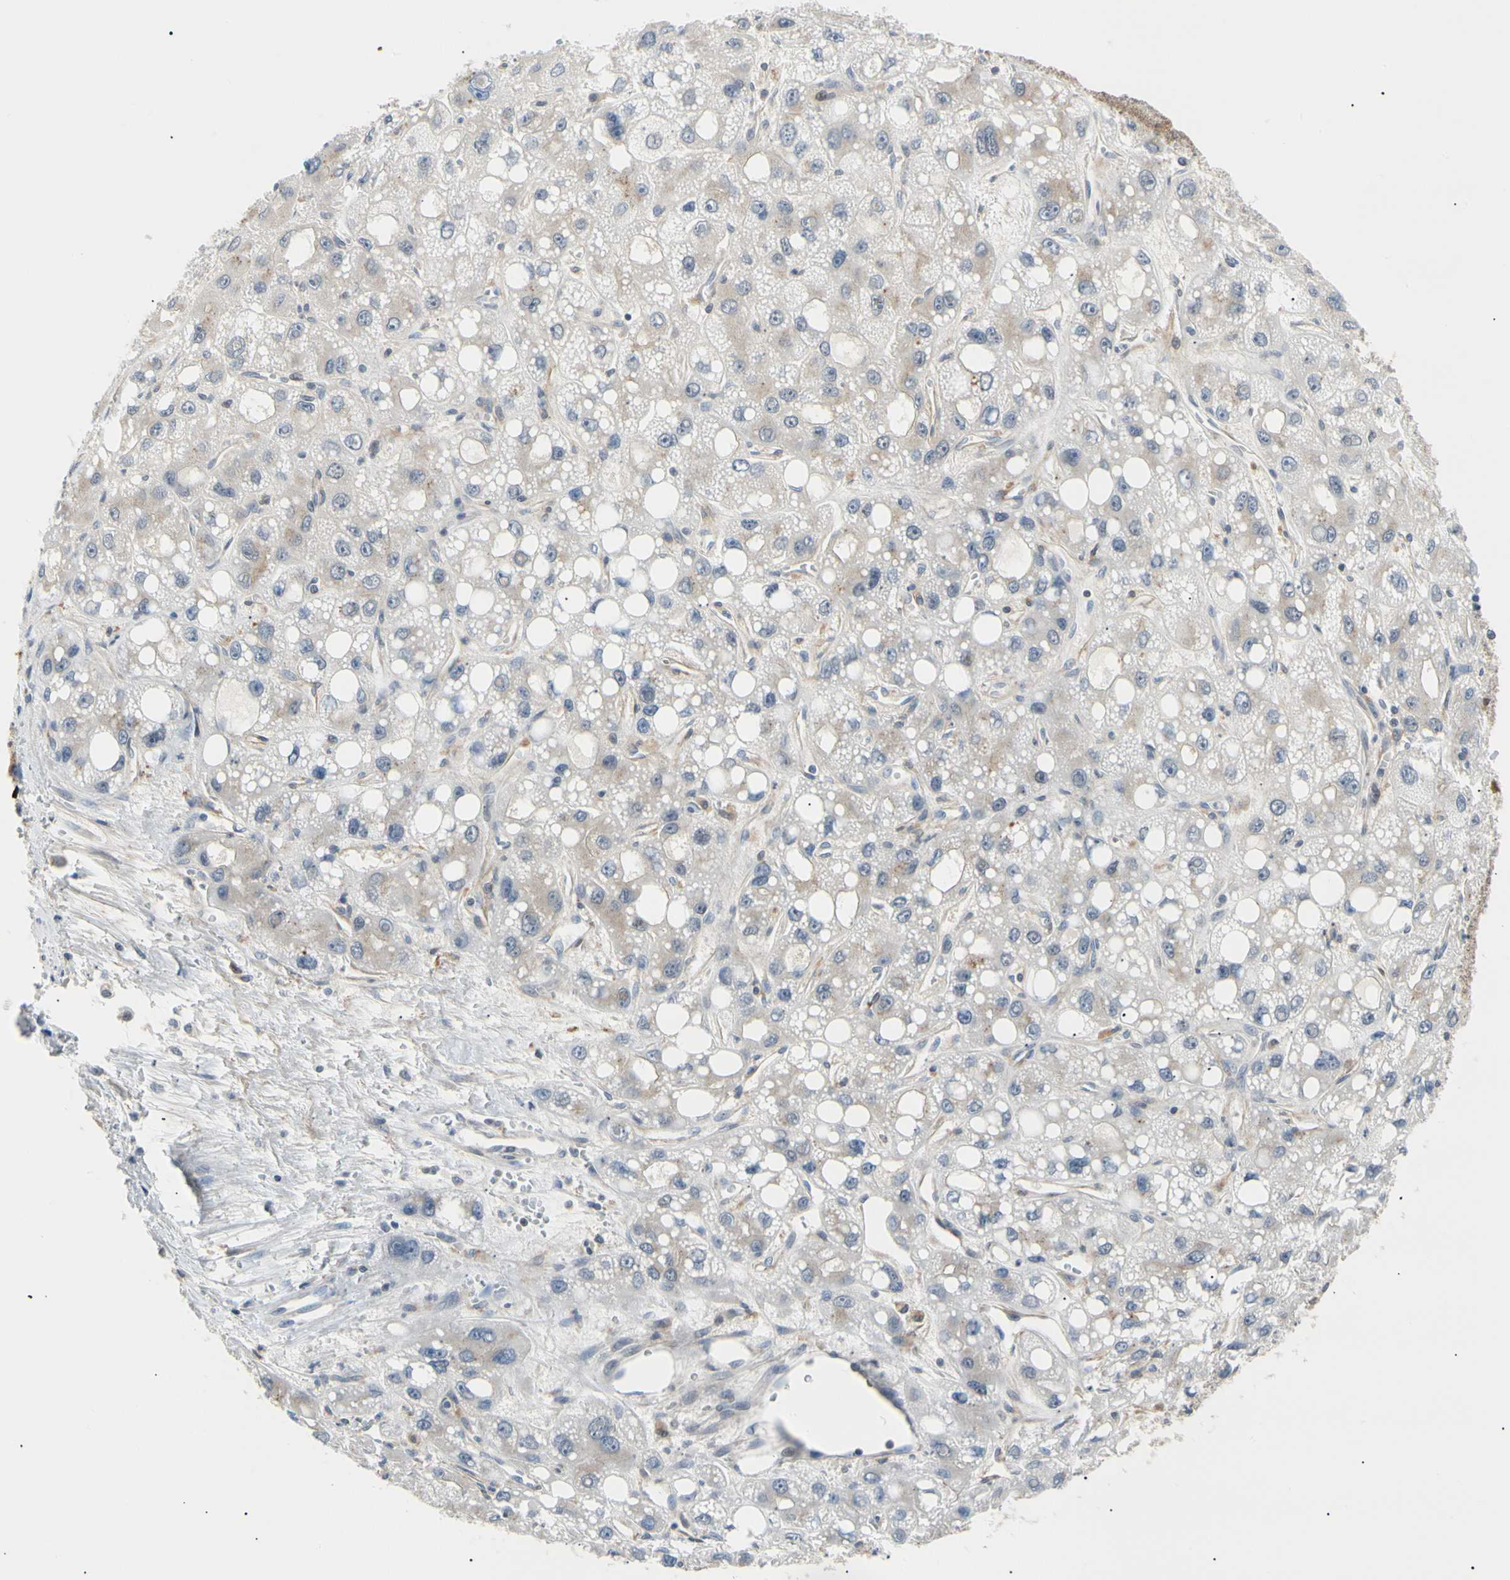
{"staining": {"intensity": "weak", "quantity": "<25%", "location": "cytoplasmic/membranous"}, "tissue": "liver cancer", "cell_type": "Tumor cells", "image_type": "cancer", "snomed": [{"axis": "morphology", "description": "Carcinoma, Hepatocellular, NOS"}, {"axis": "topography", "description": "Liver"}], "caption": "Tumor cells are negative for brown protein staining in hepatocellular carcinoma (liver). The staining was performed using DAB (3,3'-diaminobenzidine) to visualize the protein expression in brown, while the nuclei were stained in blue with hematoxylin (Magnification: 20x).", "gene": "SEC23B", "patient": {"sex": "male", "age": 55}}